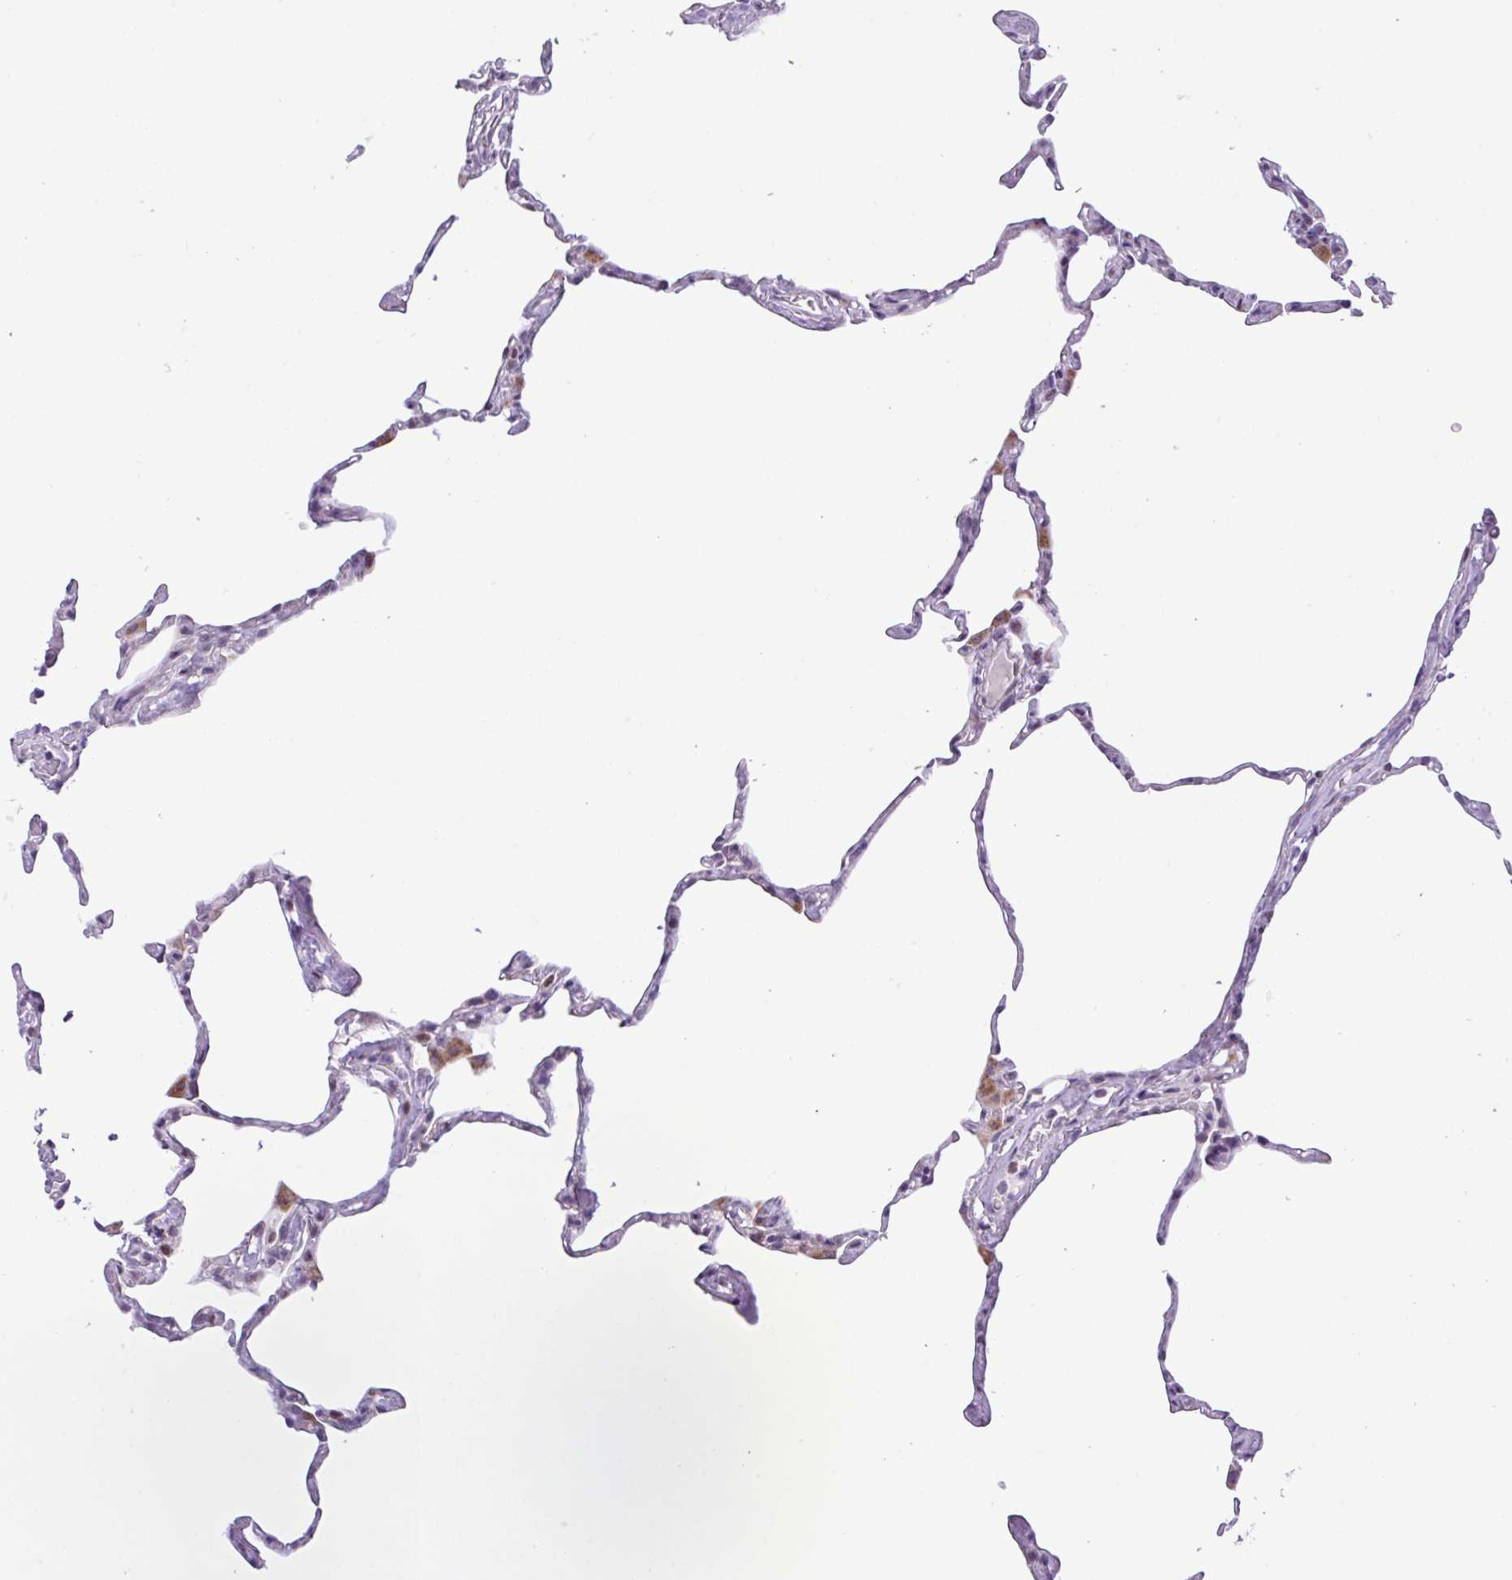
{"staining": {"intensity": "negative", "quantity": "none", "location": "none"}, "tissue": "lung", "cell_type": "Alveolar cells", "image_type": "normal", "snomed": [{"axis": "morphology", "description": "Normal tissue, NOS"}, {"axis": "topography", "description": "Lung"}], "caption": "The image displays no staining of alveolar cells in unremarkable lung.", "gene": "ZNF354A", "patient": {"sex": "male", "age": 65}}